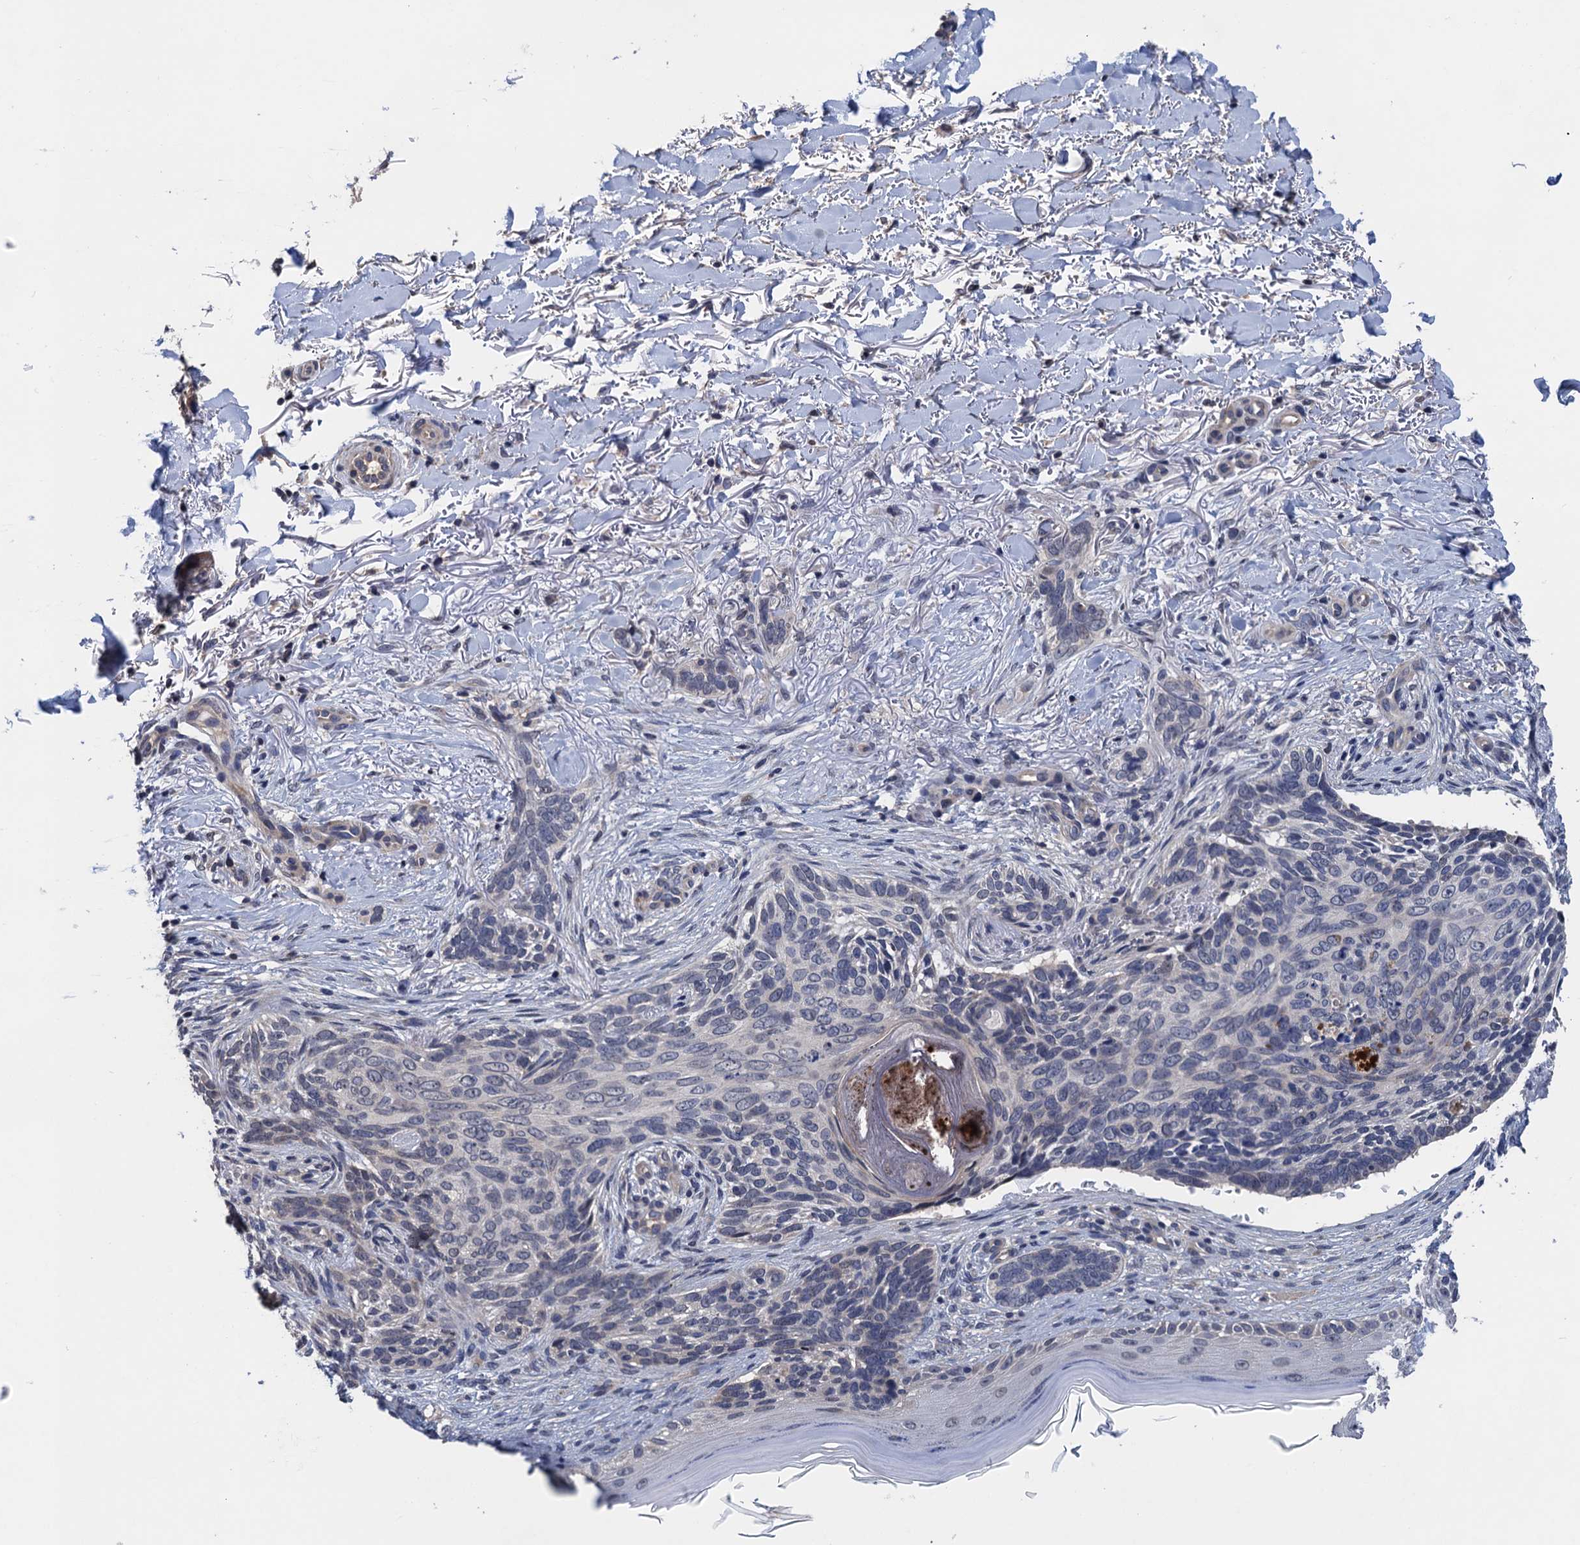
{"staining": {"intensity": "negative", "quantity": "none", "location": "none"}, "tissue": "skin cancer", "cell_type": "Tumor cells", "image_type": "cancer", "snomed": [{"axis": "morphology", "description": "Normal tissue, NOS"}, {"axis": "morphology", "description": "Basal cell carcinoma"}, {"axis": "topography", "description": "Skin"}], "caption": "Protein analysis of skin basal cell carcinoma reveals no significant expression in tumor cells. (Stains: DAB (3,3'-diaminobenzidine) immunohistochemistry with hematoxylin counter stain, Microscopy: brightfield microscopy at high magnification).", "gene": "ART5", "patient": {"sex": "female", "age": 67}}